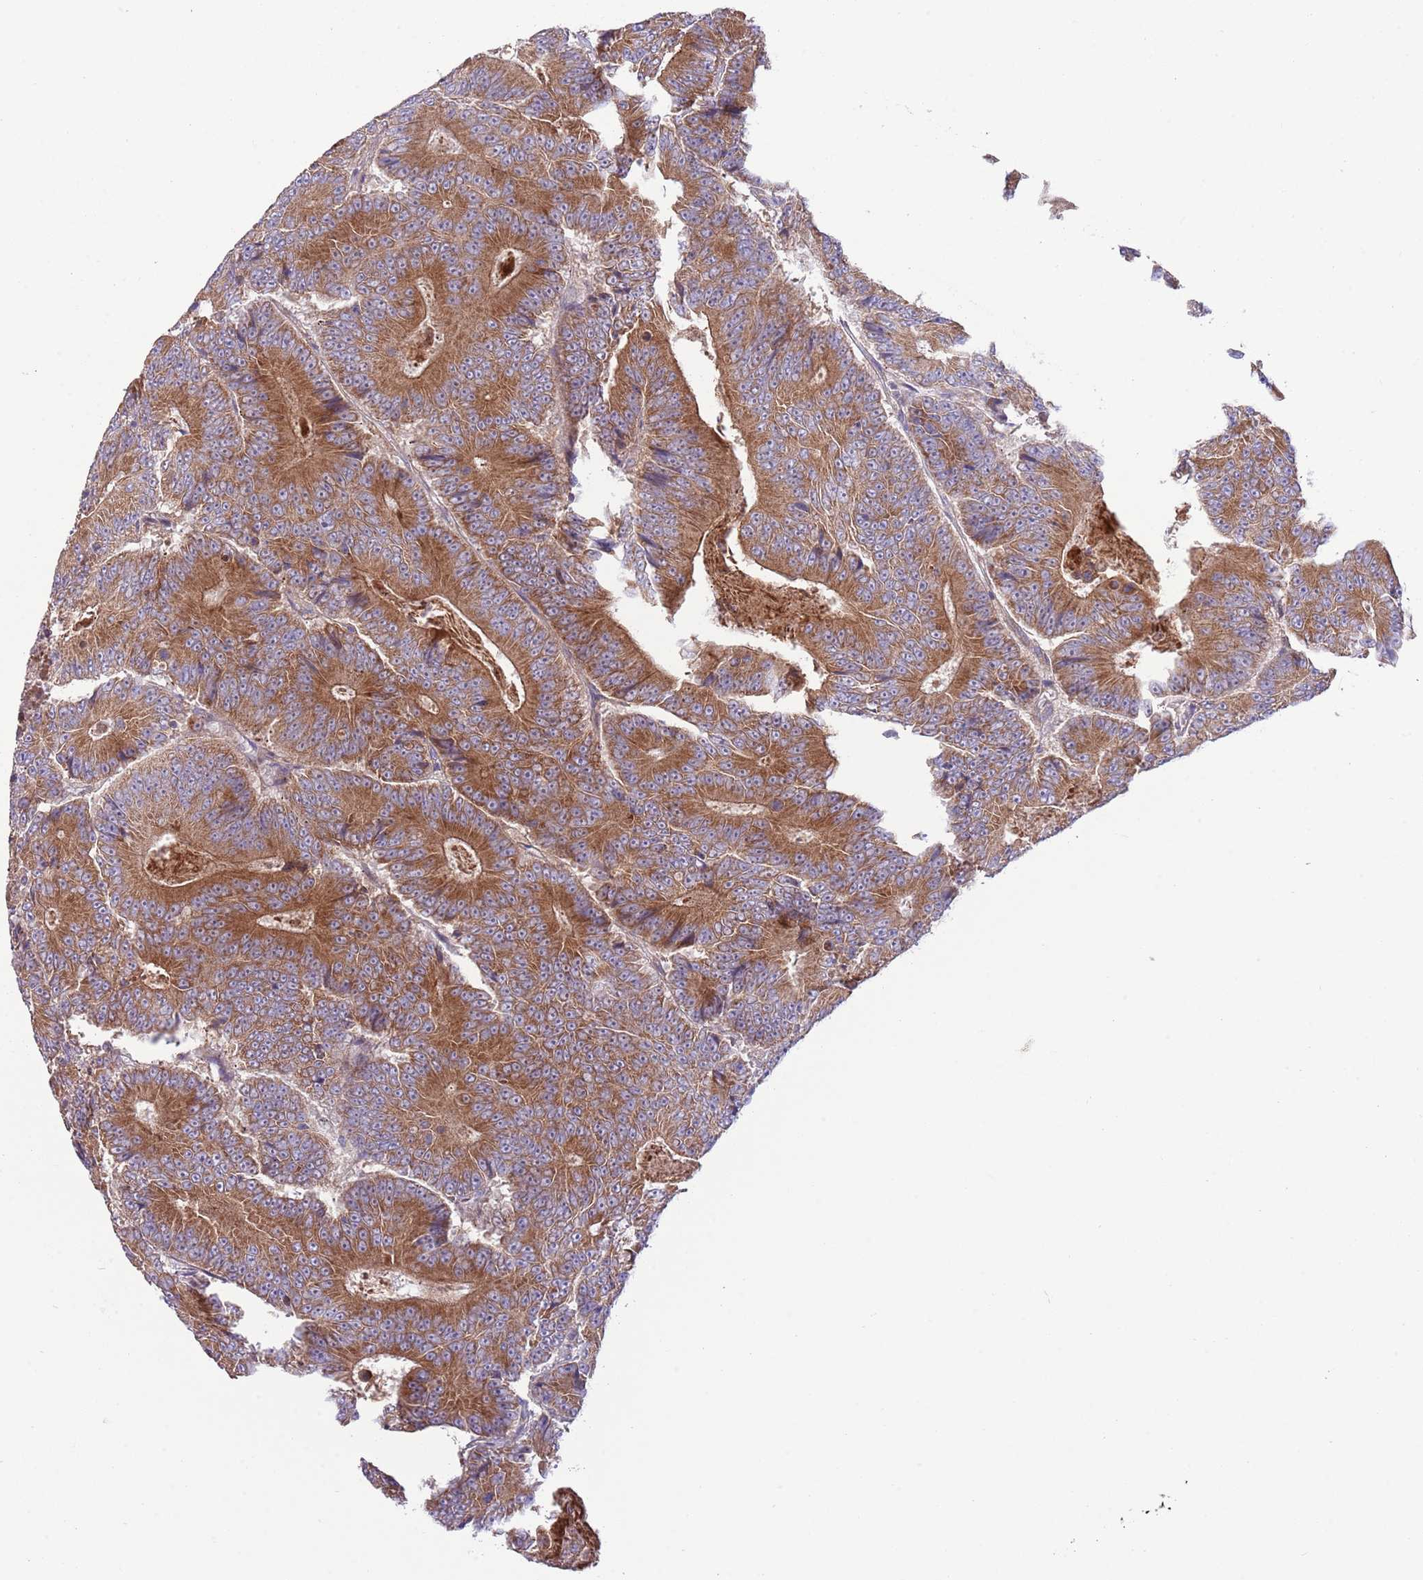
{"staining": {"intensity": "strong", "quantity": ">75%", "location": "cytoplasmic/membranous"}, "tissue": "colorectal cancer", "cell_type": "Tumor cells", "image_type": "cancer", "snomed": [{"axis": "morphology", "description": "Adenocarcinoma, NOS"}, {"axis": "topography", "description": "Colon"}], "caption": "IHC of human colorectal cancer (adenocarcinoma) exhibits high levels of strong cytoplasmic/membranous expression in about >75% of tumor cells.", "gene": "TOMM5", "patient": {"sex": "male", "age": 83}}